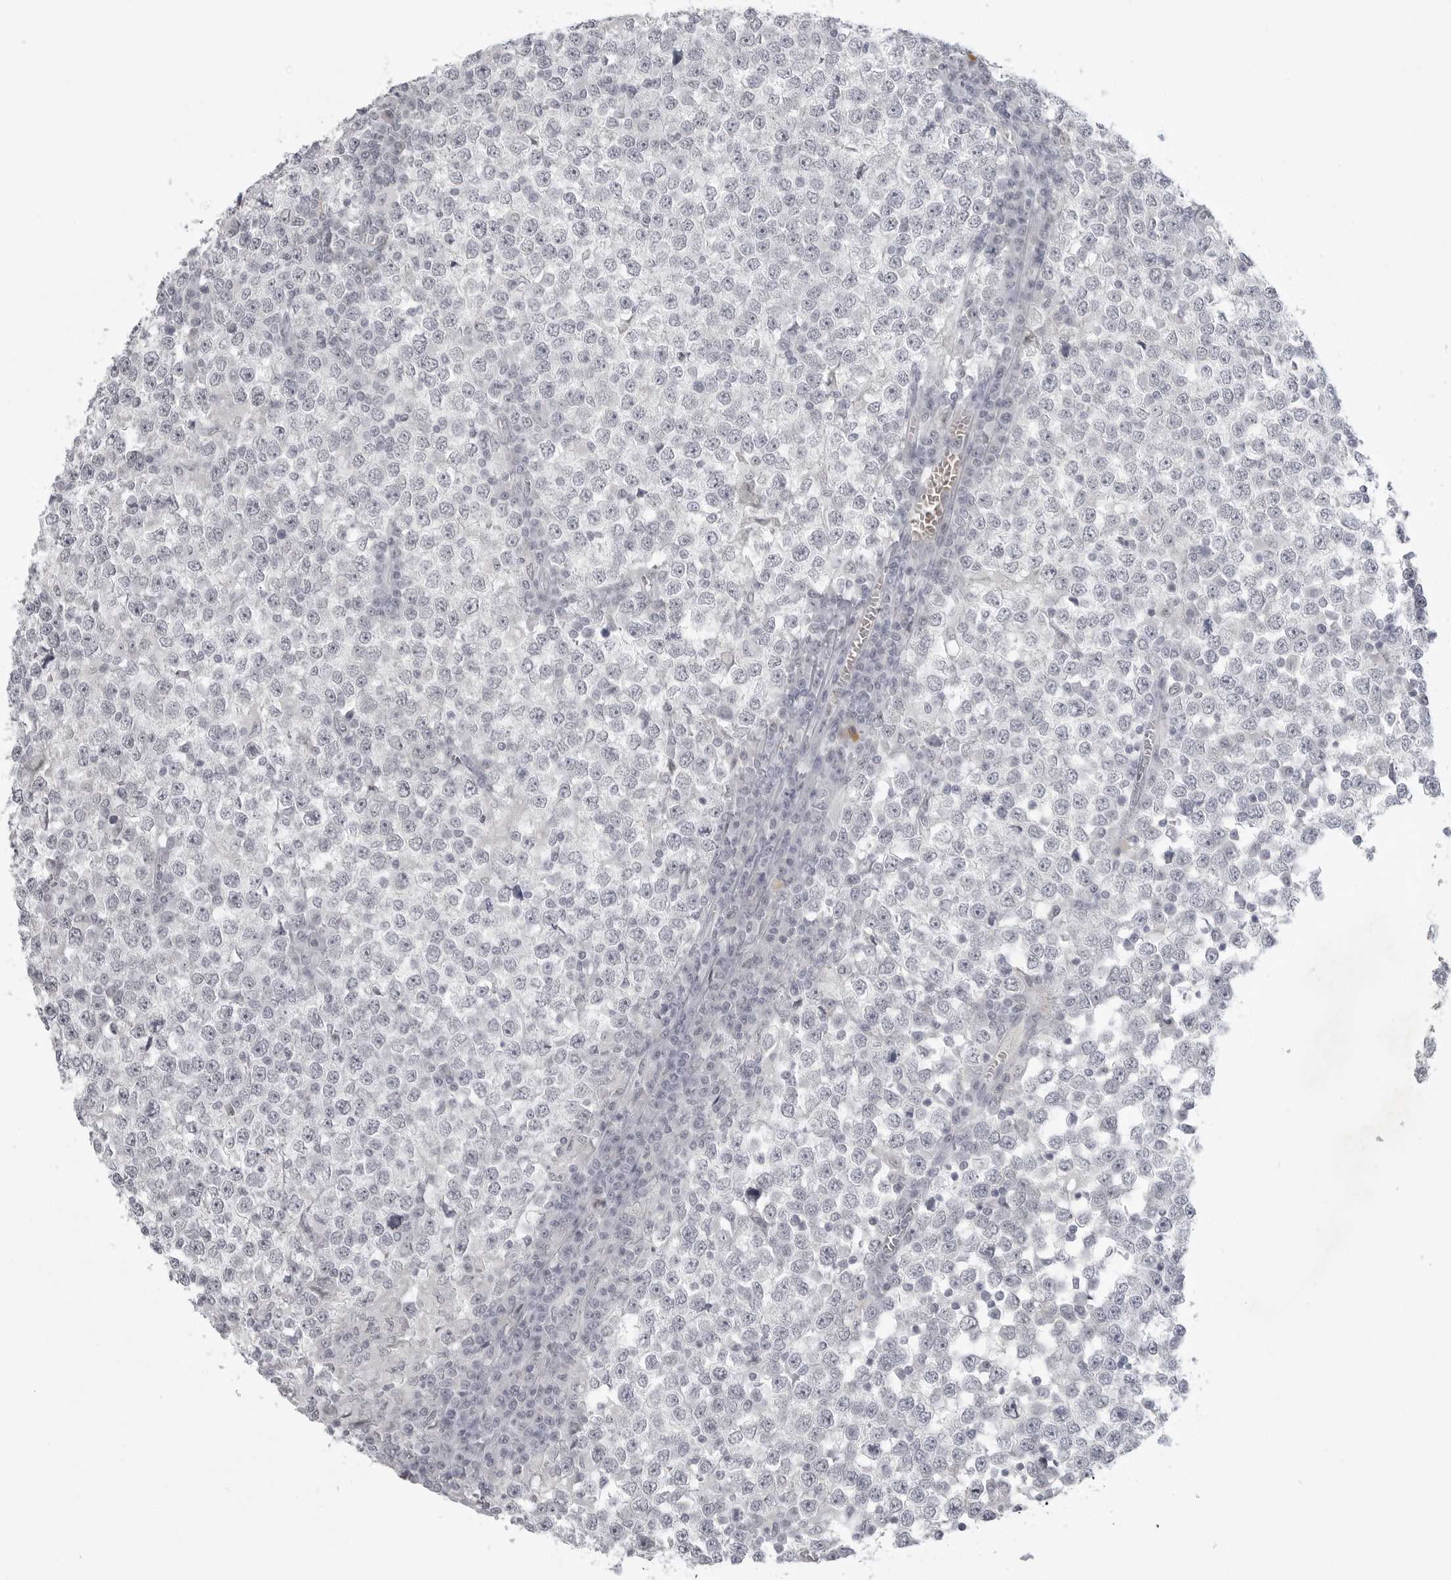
{"staining": {"intensity": "negative", "quantity": "none", "location": "none"}, "tissue": "testis cancer", "cell_type": "Tumor cells", "image_type": "cancer", "snomed": [{"axis": "morphology", "description": "Seminoma, NOS"}, {"axis": "topography", "description": "Testis"}], "caption": "Tumor cells are negative for brown protein staining in testis cancer (seminoma). (DAB (3,3'-diaminobenzidine) immunohistochemistry (IHC) visualized using brightfield microscopy, high magnification).", "gene": "TCTN3", "patient": {"sex": "male", "age": 65}}